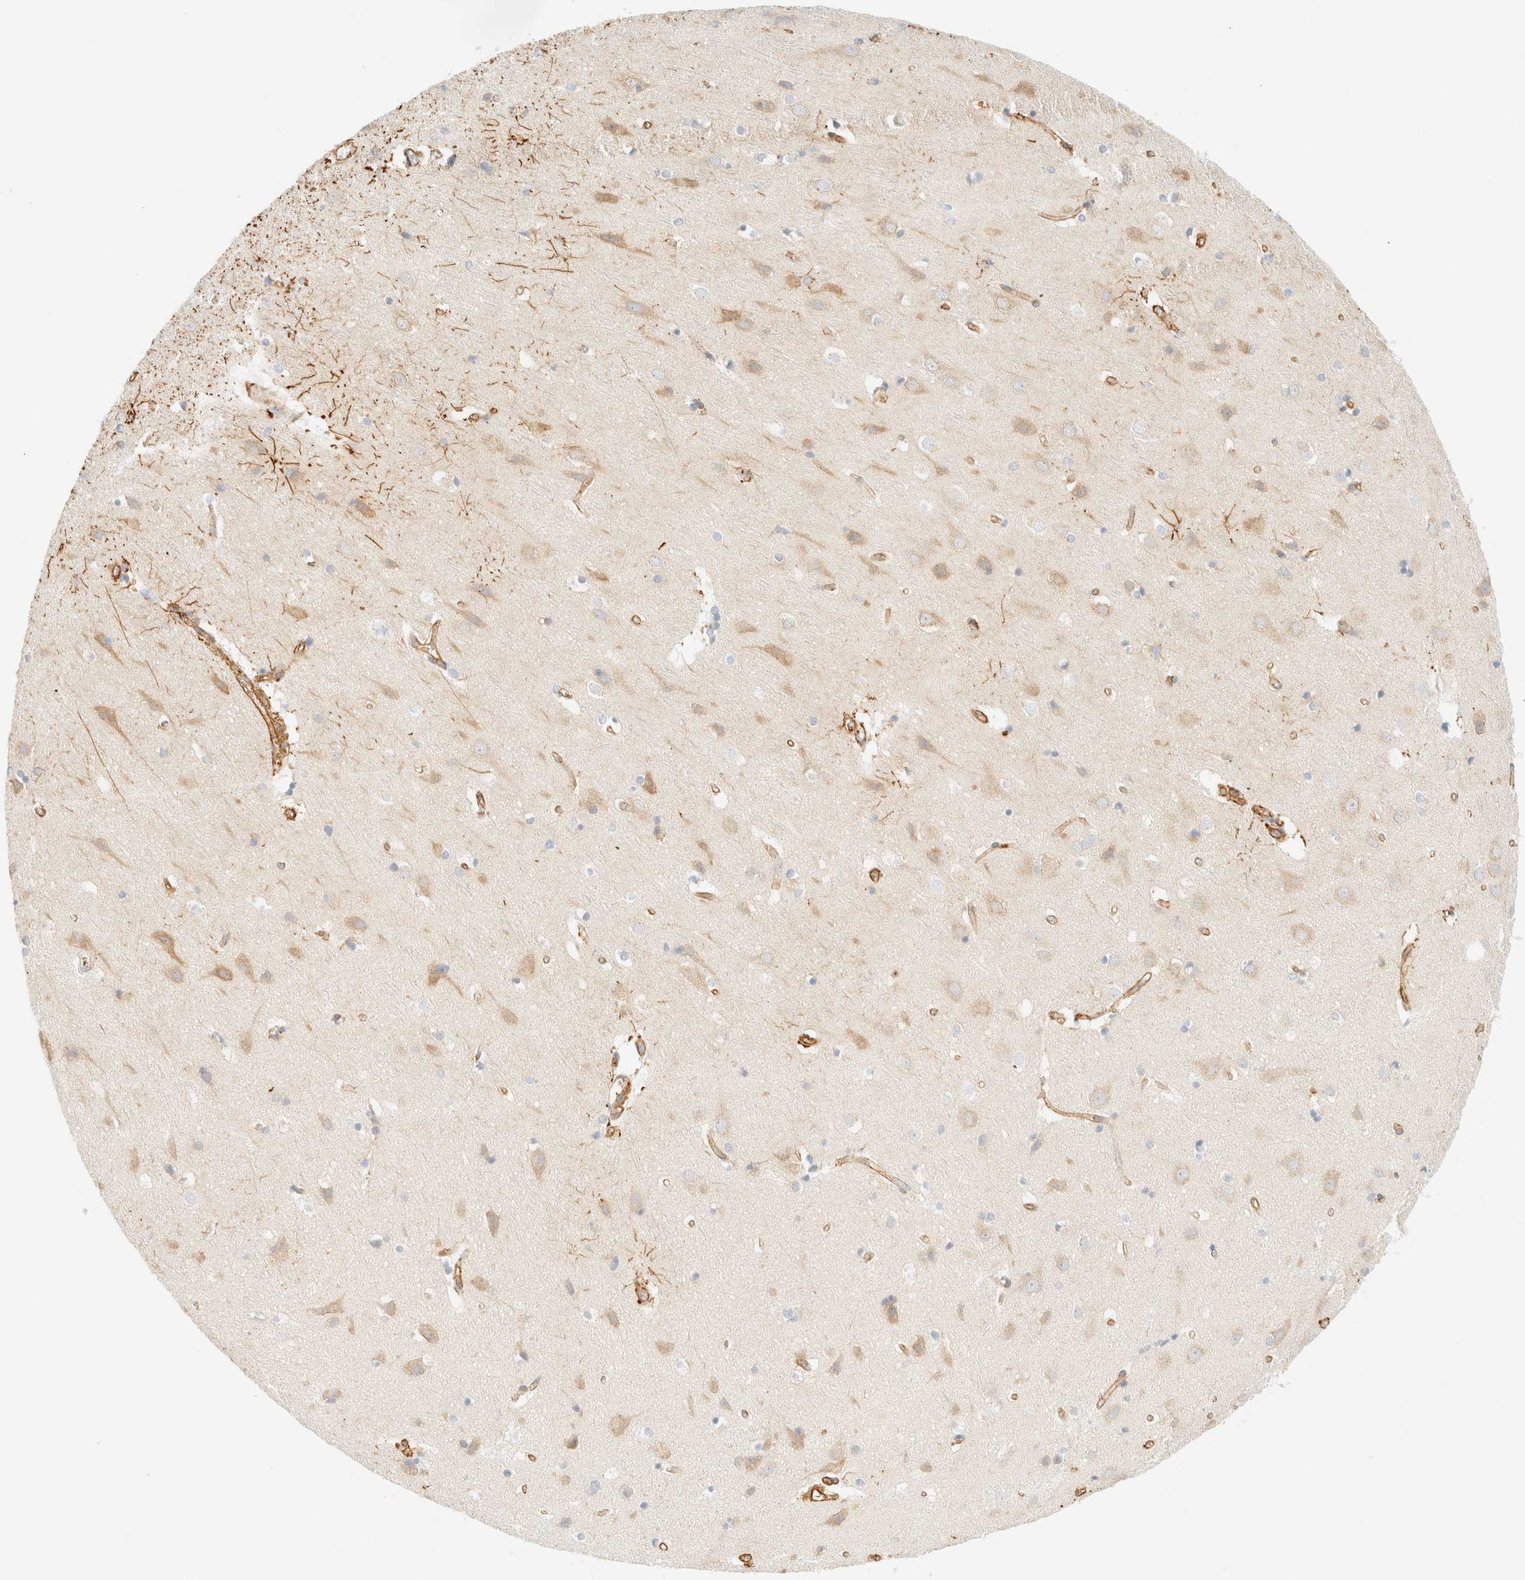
{"staining": {"intensity": "moderate", "quantity": ">75%", "location": "cytoplasmic/membranous"}, "tissue": "cerebral cortex", "cell_type": "Endothelial cells", "image_type": "normal", "snomed": [{"axis": "morphology", "description": "Normal tissue, NOS"}, {"axis": "topography", "description": "Cerebral cortex"}], "caption": "High-power microscopy captured an immunohistochemistry (IHC) histopathology image of benign cerebral cortex, revealing moderate cytoplasmic/membranous positivity in approximately >75% of endothelial cells. The protein of interest is stained brown, and the nuclei are stained in blue (DAB IHC with brightfield microscopy, high magnification).", "gene": "OTOP2", "patient": {"sex": "male", "age": 54}}